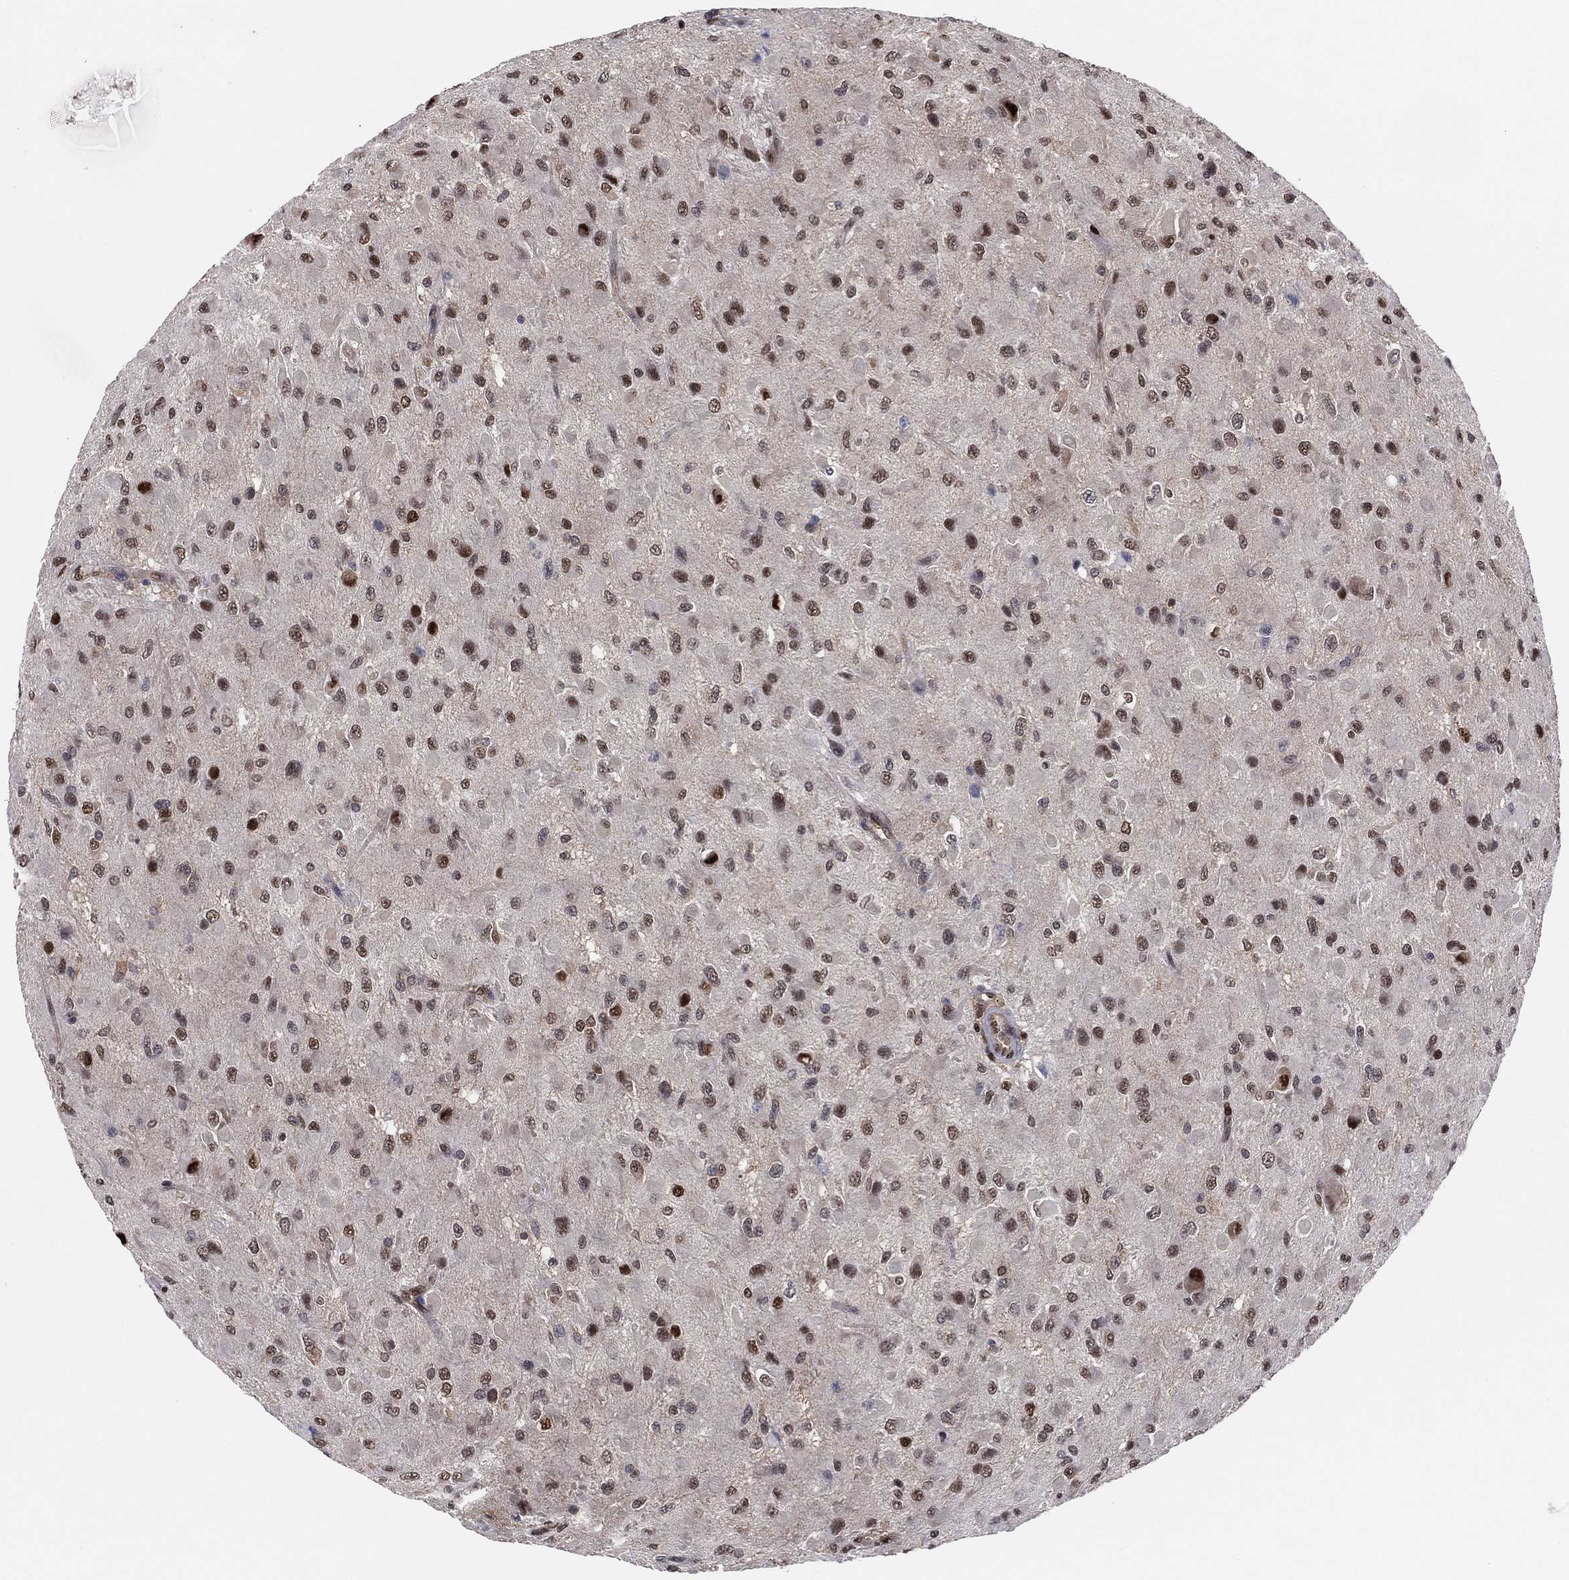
{"staining": {"intensity": "strong", "quantity": "25%-75%", "location": "cytoplasmic/membranous,nuclear"}, "tissue": "glioma", "cell_type": "Tumor cells", "image_type": "cancer", "snomed": [{"axis": "morphology", "description": "Glioma, malignant, High grade"}, {"axis": "topography", "description": "Cerebral cortex"}], "caption": "Tumor cells reveal high levels of strong cytoplasmic/membranous and nuclear positivity in about 25%-75% of cells in glioma.", "gene": "PSMA1", "patient": {"sex": "male", "age": 35}}